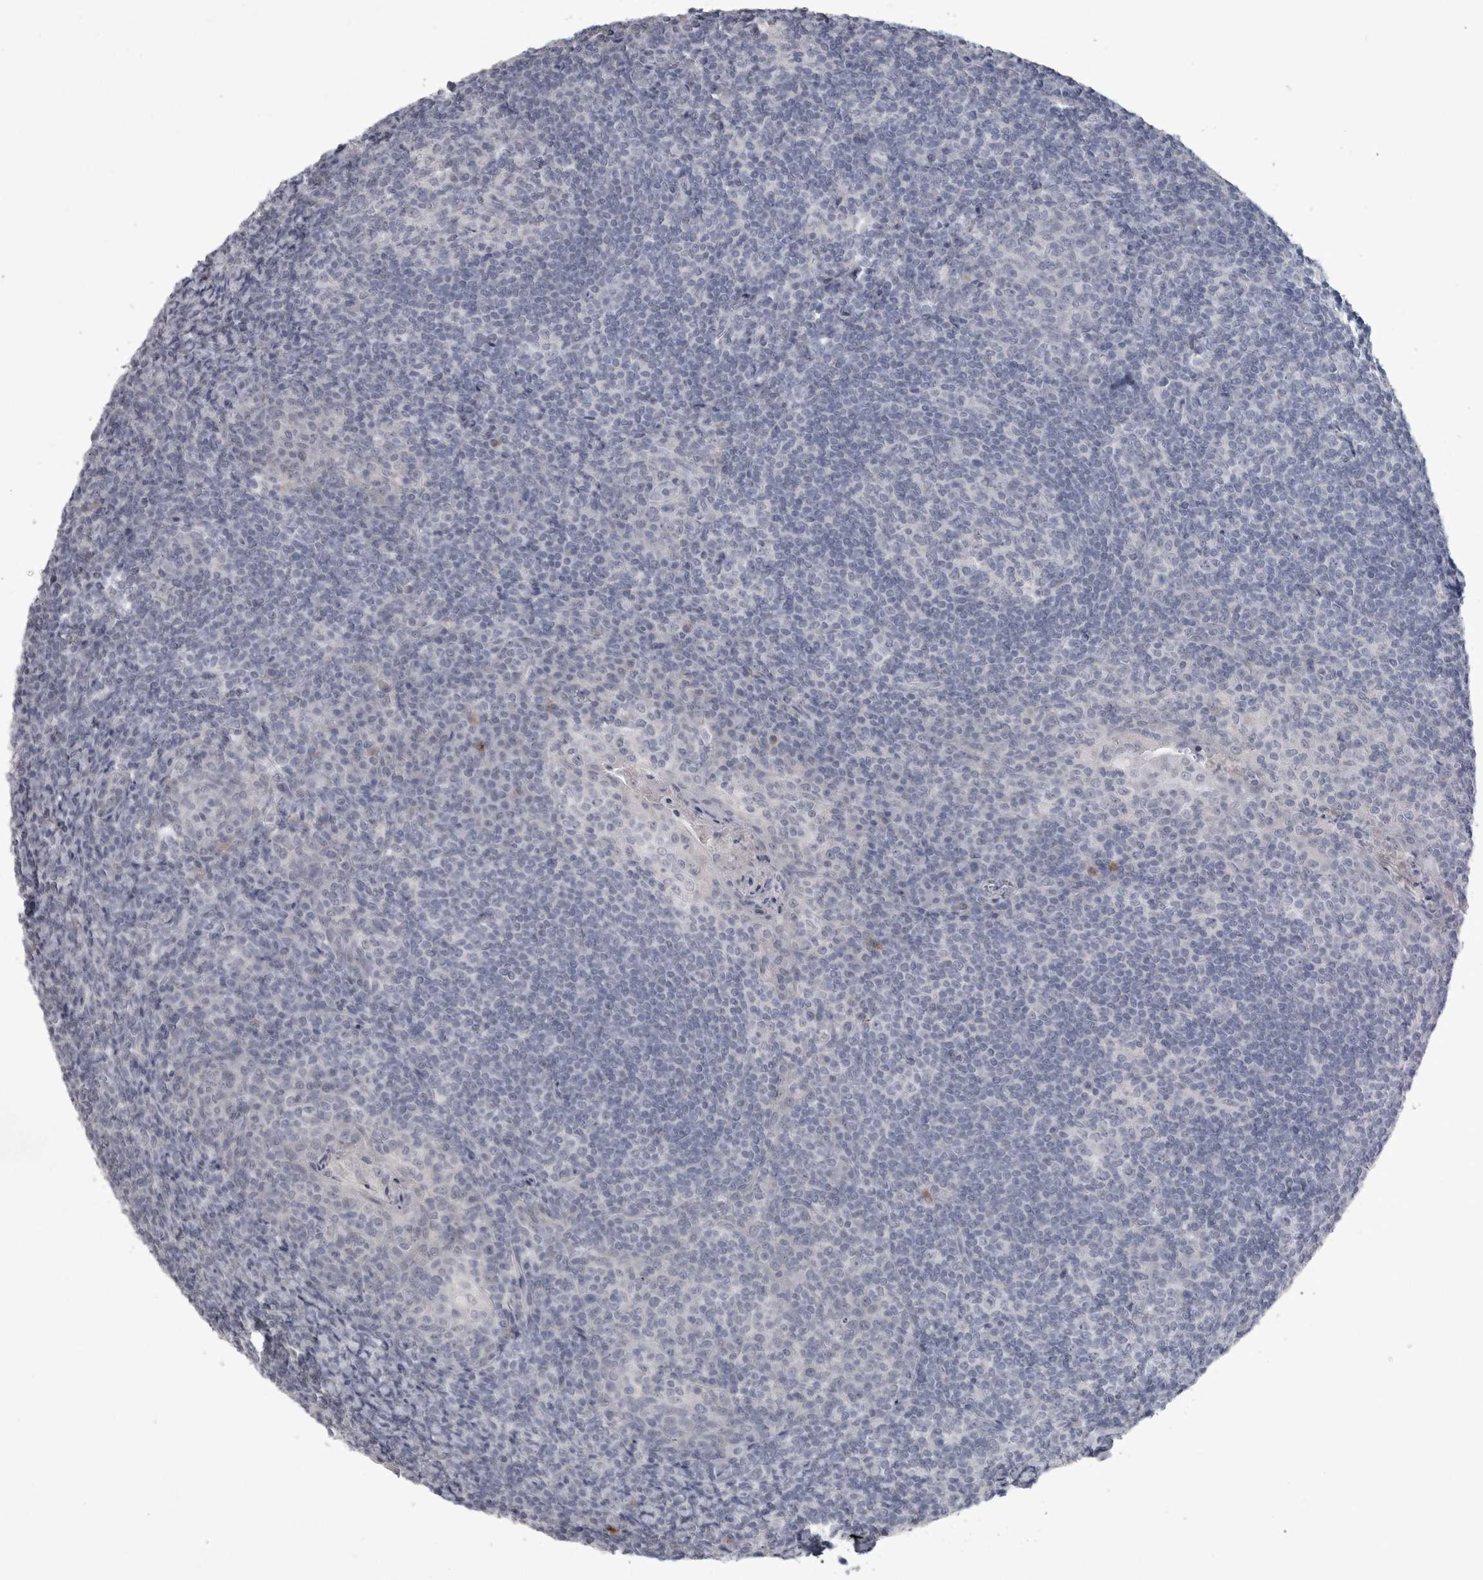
{"staining": {"intensity": "negative", "quantity": "none", "location": "none"}, "tissue": "tonsil", "cell_type": "Germinal center cells", "image_type": "normal", "snomed": [{"axis": "morphology", "description": "Normal tissue, NOS"}, {"axis": "topography", "description": "Tonsil"}], "caption": "The histopathology image shows no staining of germinal center cells in normal tonsil.", "gene": "PDX1", "patient": {"sex": "male", "age": 37}}